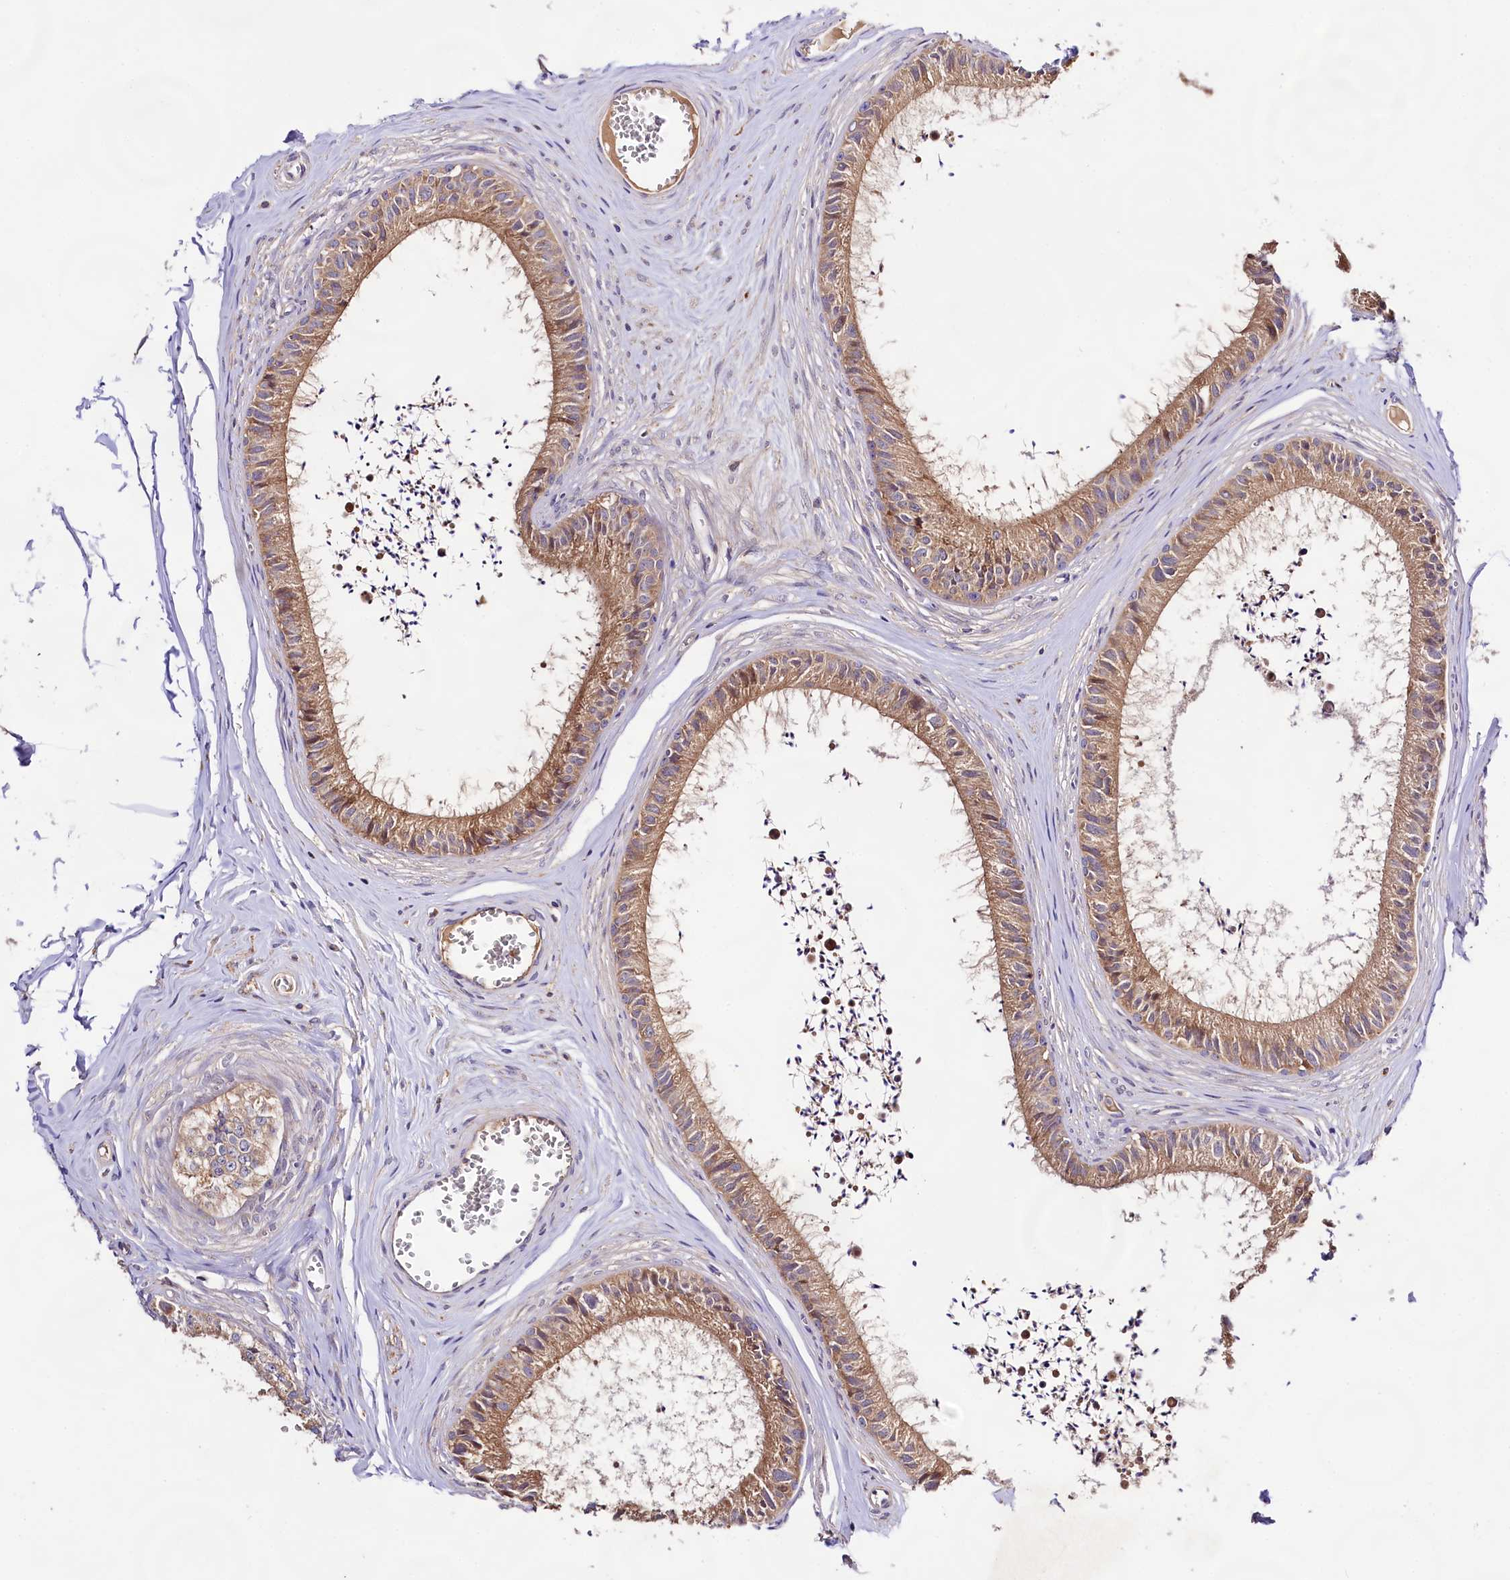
{"staining": {"intensity": "moderate", "quantity": ">75%", "location": "cytoplasmic/membranous"}, "tissue": "epididymis", "cell_type": "Glandular cells", "image_type": "normal", "snomed": [{"axis": "morphology", "description": "Normal tissue, NOS"}, {"axis": "topography", "description": "Epididymis"}], "caption": "Epididymis stained with DAB (3,3'-diaminobenzidine) immunohistochemistry (IHC) shows medium levels of moderate cytoplasmic/membranous staining in approximately >75% of glandular cells. (DAB (3,3'-diaminobenzidine) IHC, brown staining for protein, blue staining for nuclei).", "gene": "DMXL2", "patient": {"sex": "male", "age": 36}}